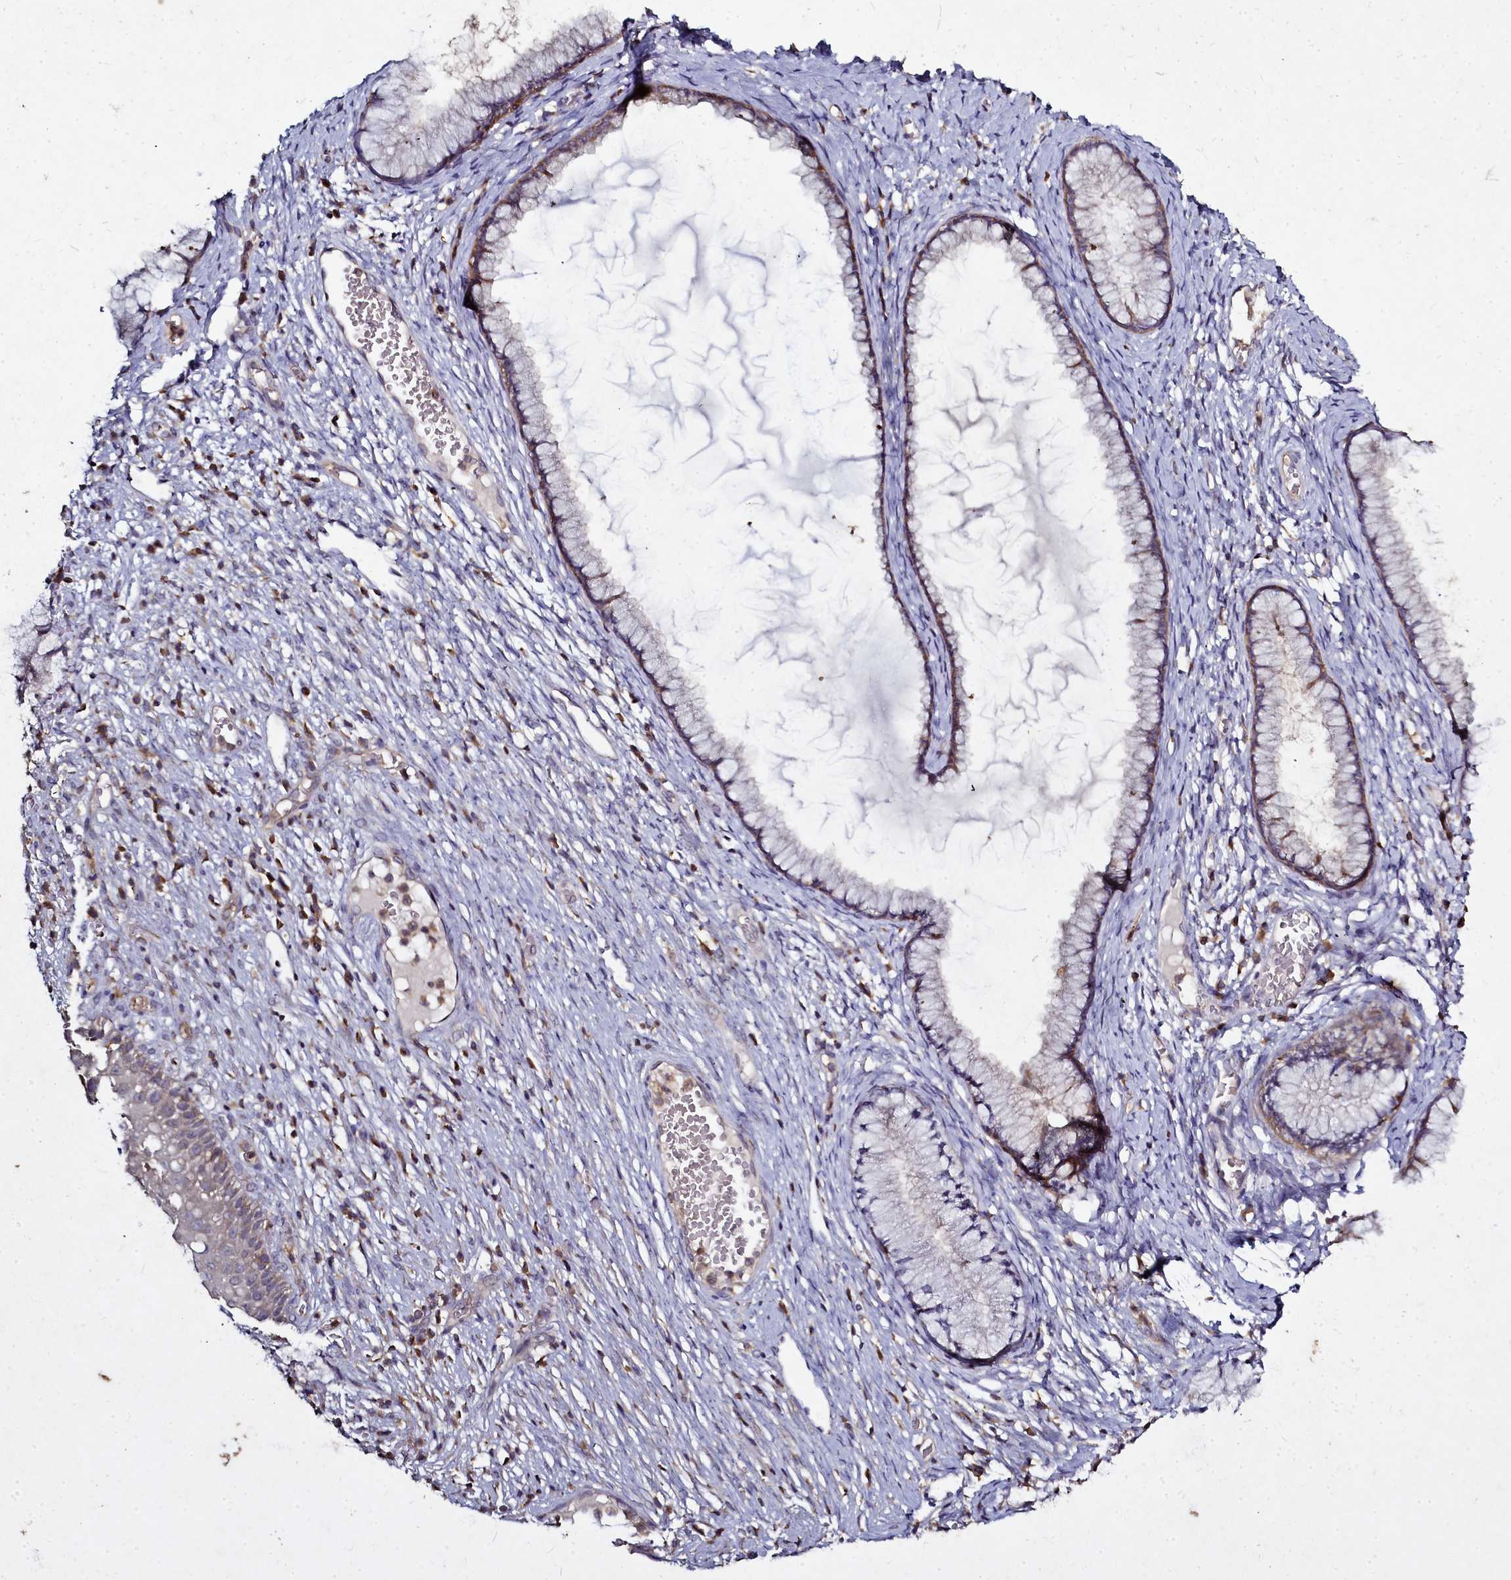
{"staining": {"intensity": "moderate", "quantity": "25%-75%", "location": "cytoplasmic/membranous"}, "tissue": "cervix", "cell_type": "Glandular cells", "image_type": "normal", "snomed": [{"axis": "morphology", "description": "Normal tissue, NOS"}, {"axis": "topography", "description": "Cervix"}], "caption": "Glandular cells display medium levels of moderate cytoplasmic/membranous expression in about 25%-75% of cells in normal human cervix. (DAB IHC with brightfield microscopy, high magnification).", "gene": "NCKAP1L", "patient": {"sex": "female", "age": 42}}